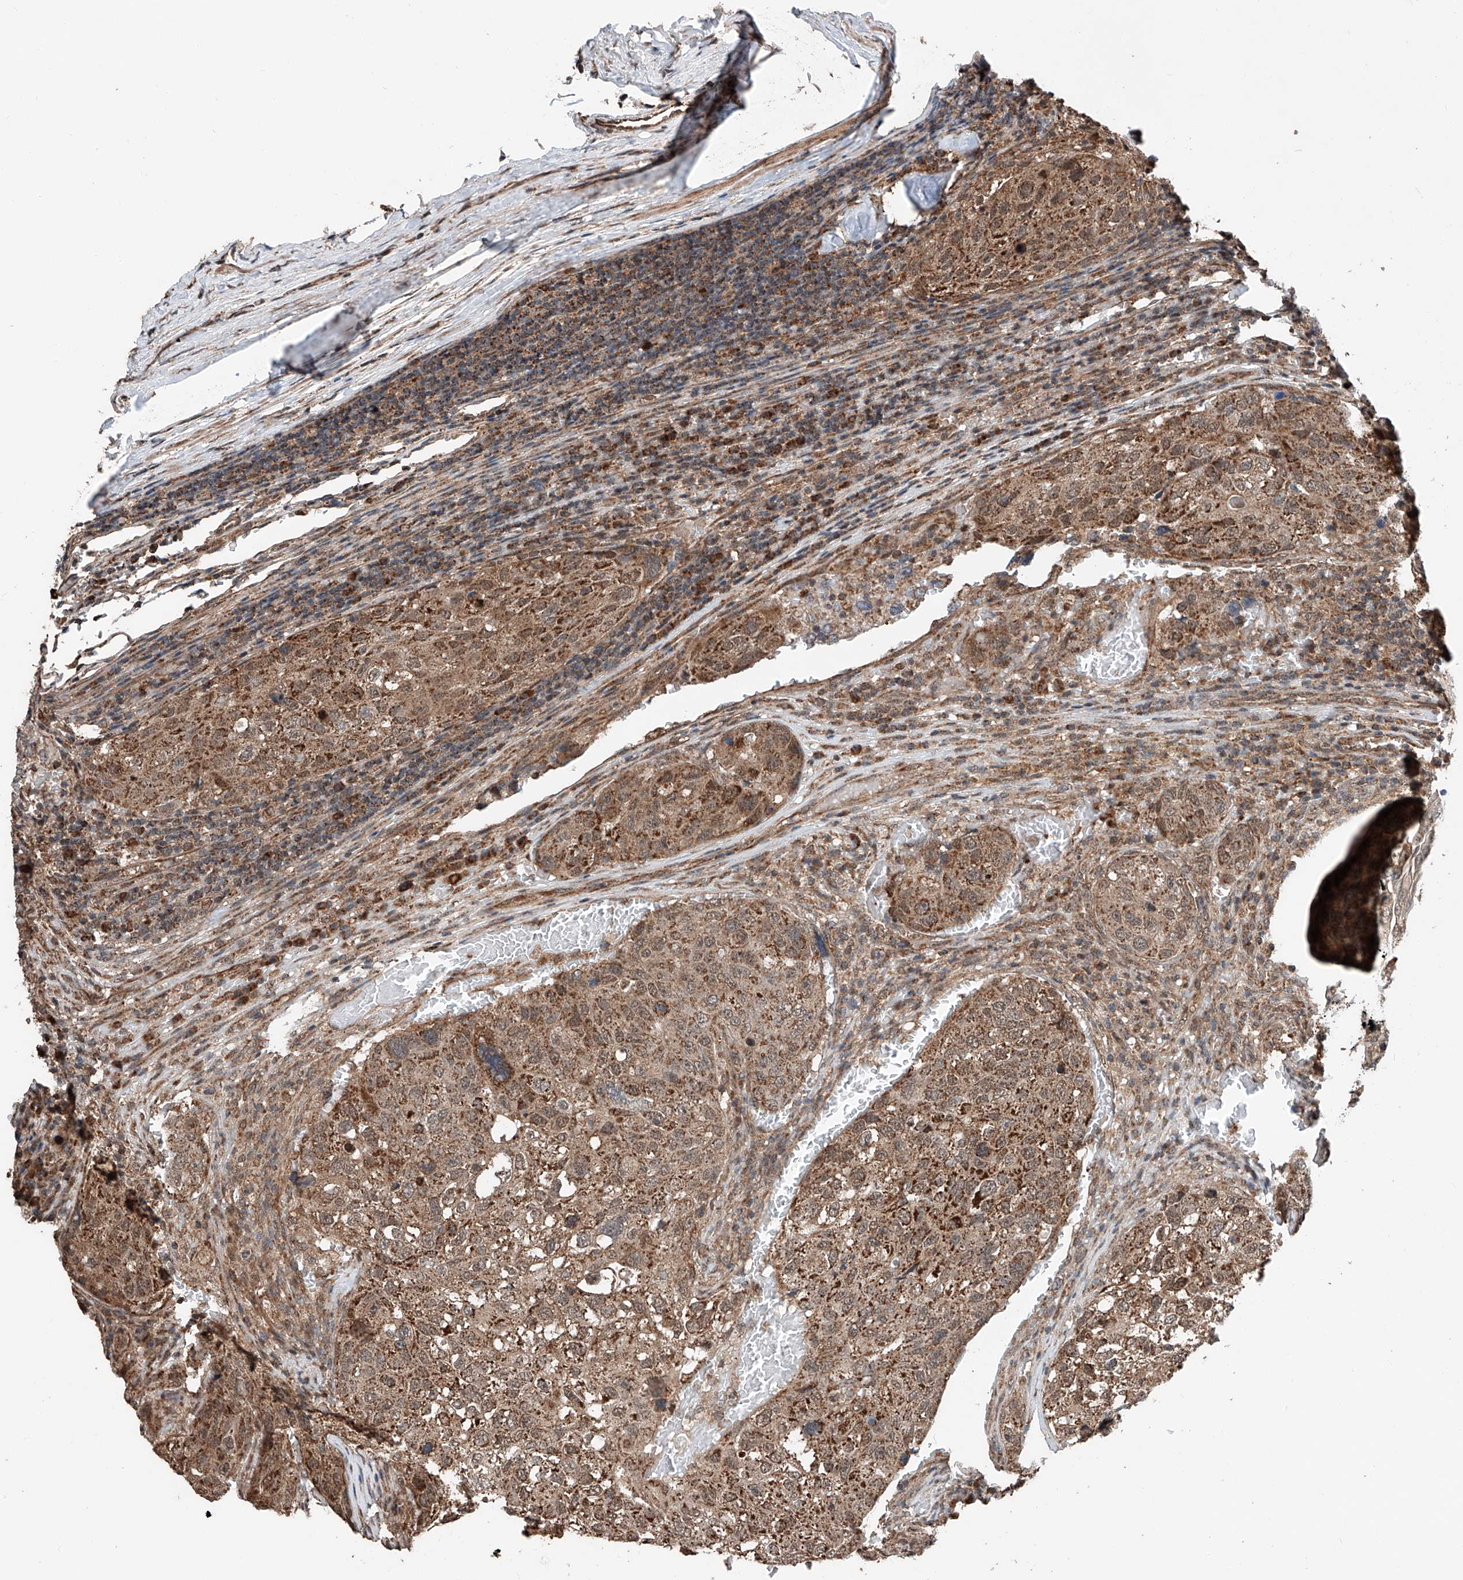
{"staining": {"intensity": "moderate", "quantity": ">75%", "location": "cytoplasmic/membranous"}, "tissue": "urothelial cancer", "cell_type": "Tumor cells", "image_type": "cancer", "snomed": [{"axis": "morphology", "description": "Urothelial carcinoma, High grade"}, {"axis": "topography", "description": "Lymph node"}, {"axis": "topography", "description": "Urinary bladder"}], "caption": "About >75% of tumor cells in urothelial carcinoma (high-grade) exhibit moderate cytoplasmic/membranous protein positivity as visualized by brown immunohistochemical staining.", "gene": "ZNF445", "patient": {"sex": "male", "age": 51}}